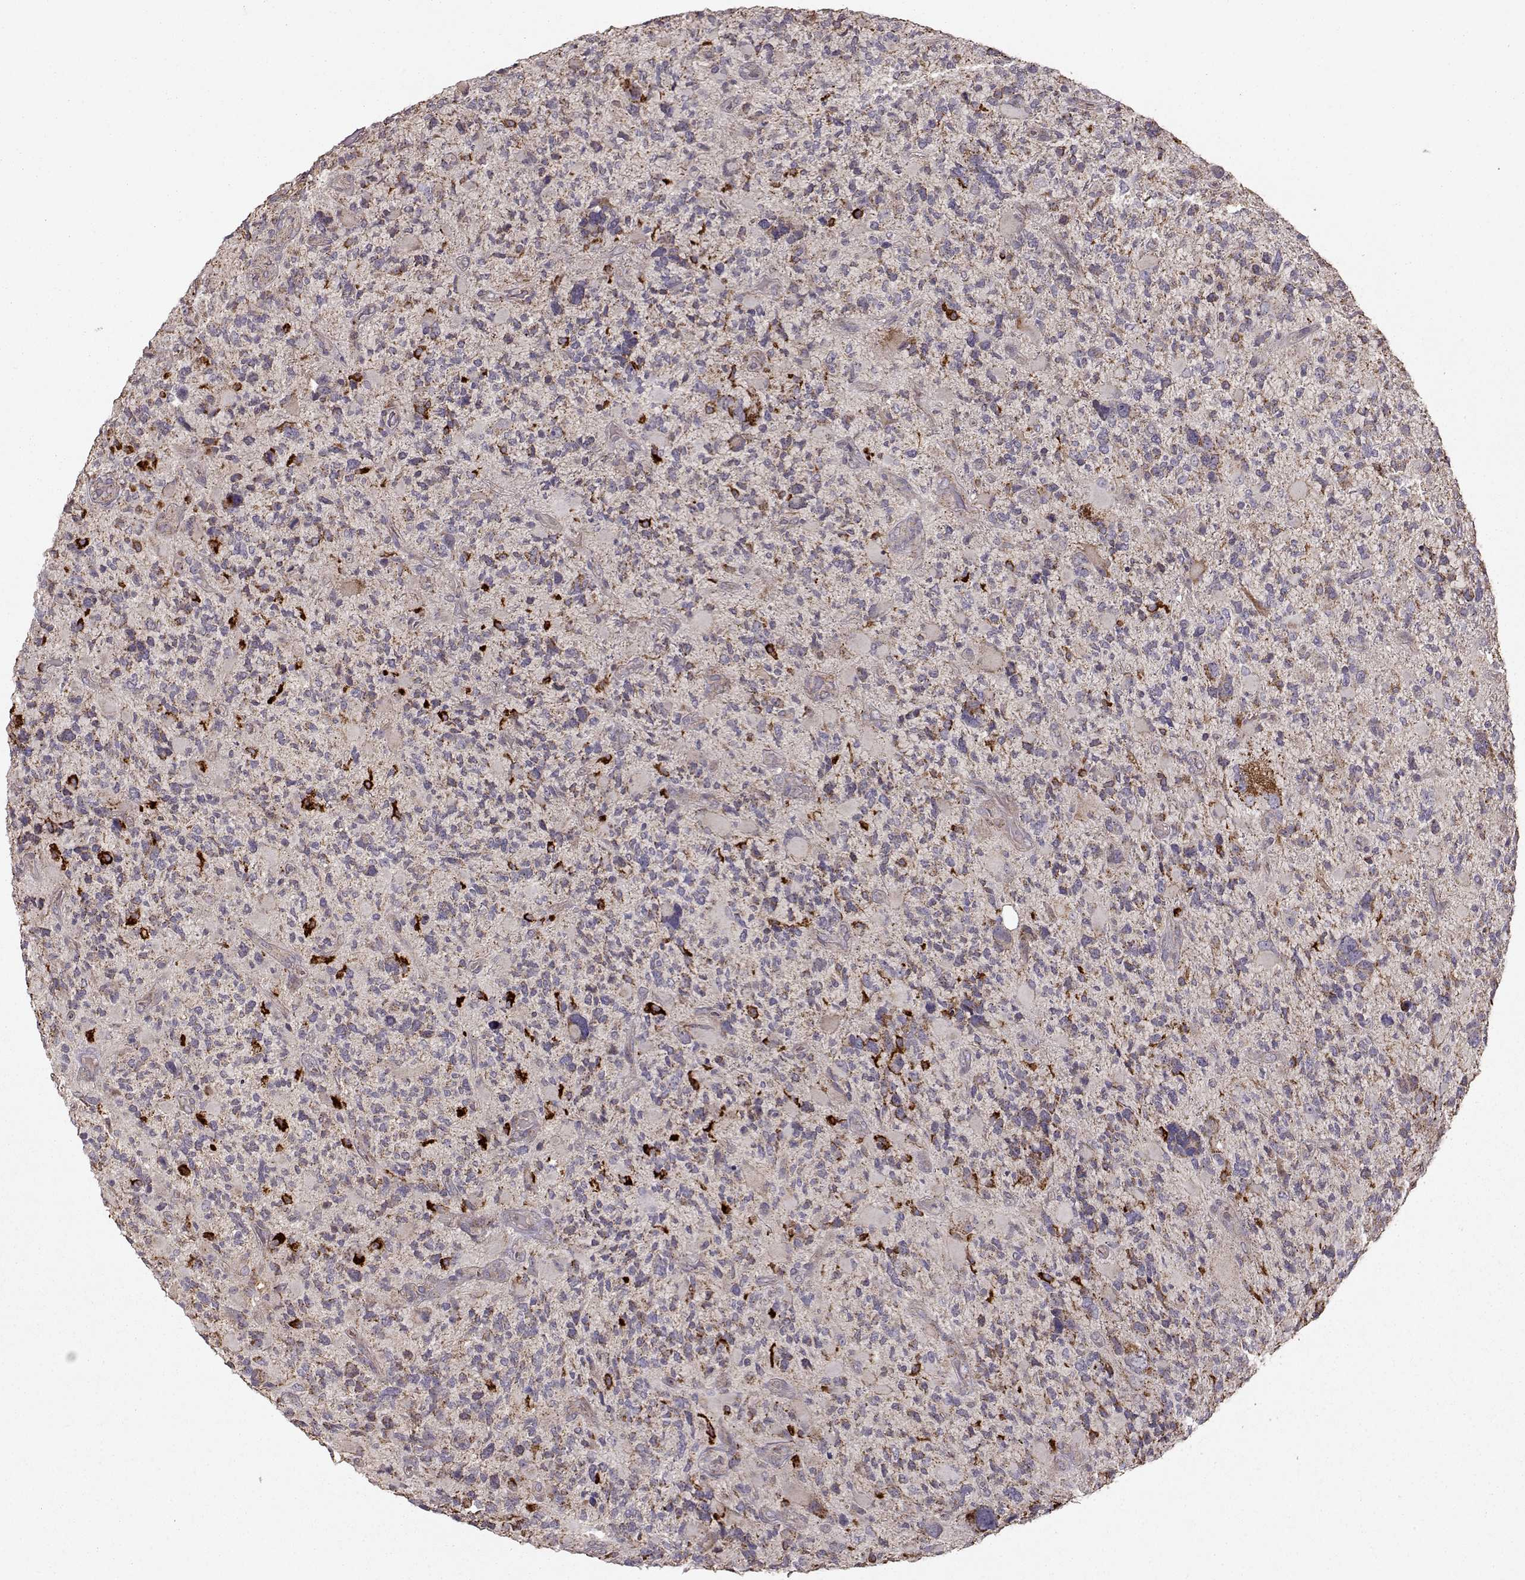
{"staining": {"intensity": "negative", "quantity": "none", "location": "none"}, "tissue": "glioma", "cell_type": "Tumor cells", "image_type": "cancer", "snomed": [{"axis": "morphology", "description": "Glioma, malignant, High grade"}, {"axis": "topography", "description": "Brain"}], "caption": "The IHC micrograph has no significant positivity in tumor cells of malignant glioma (high-grade) tissue.", "gene": "CMTM3", "patient": {"sex": "female", "age": 71}}